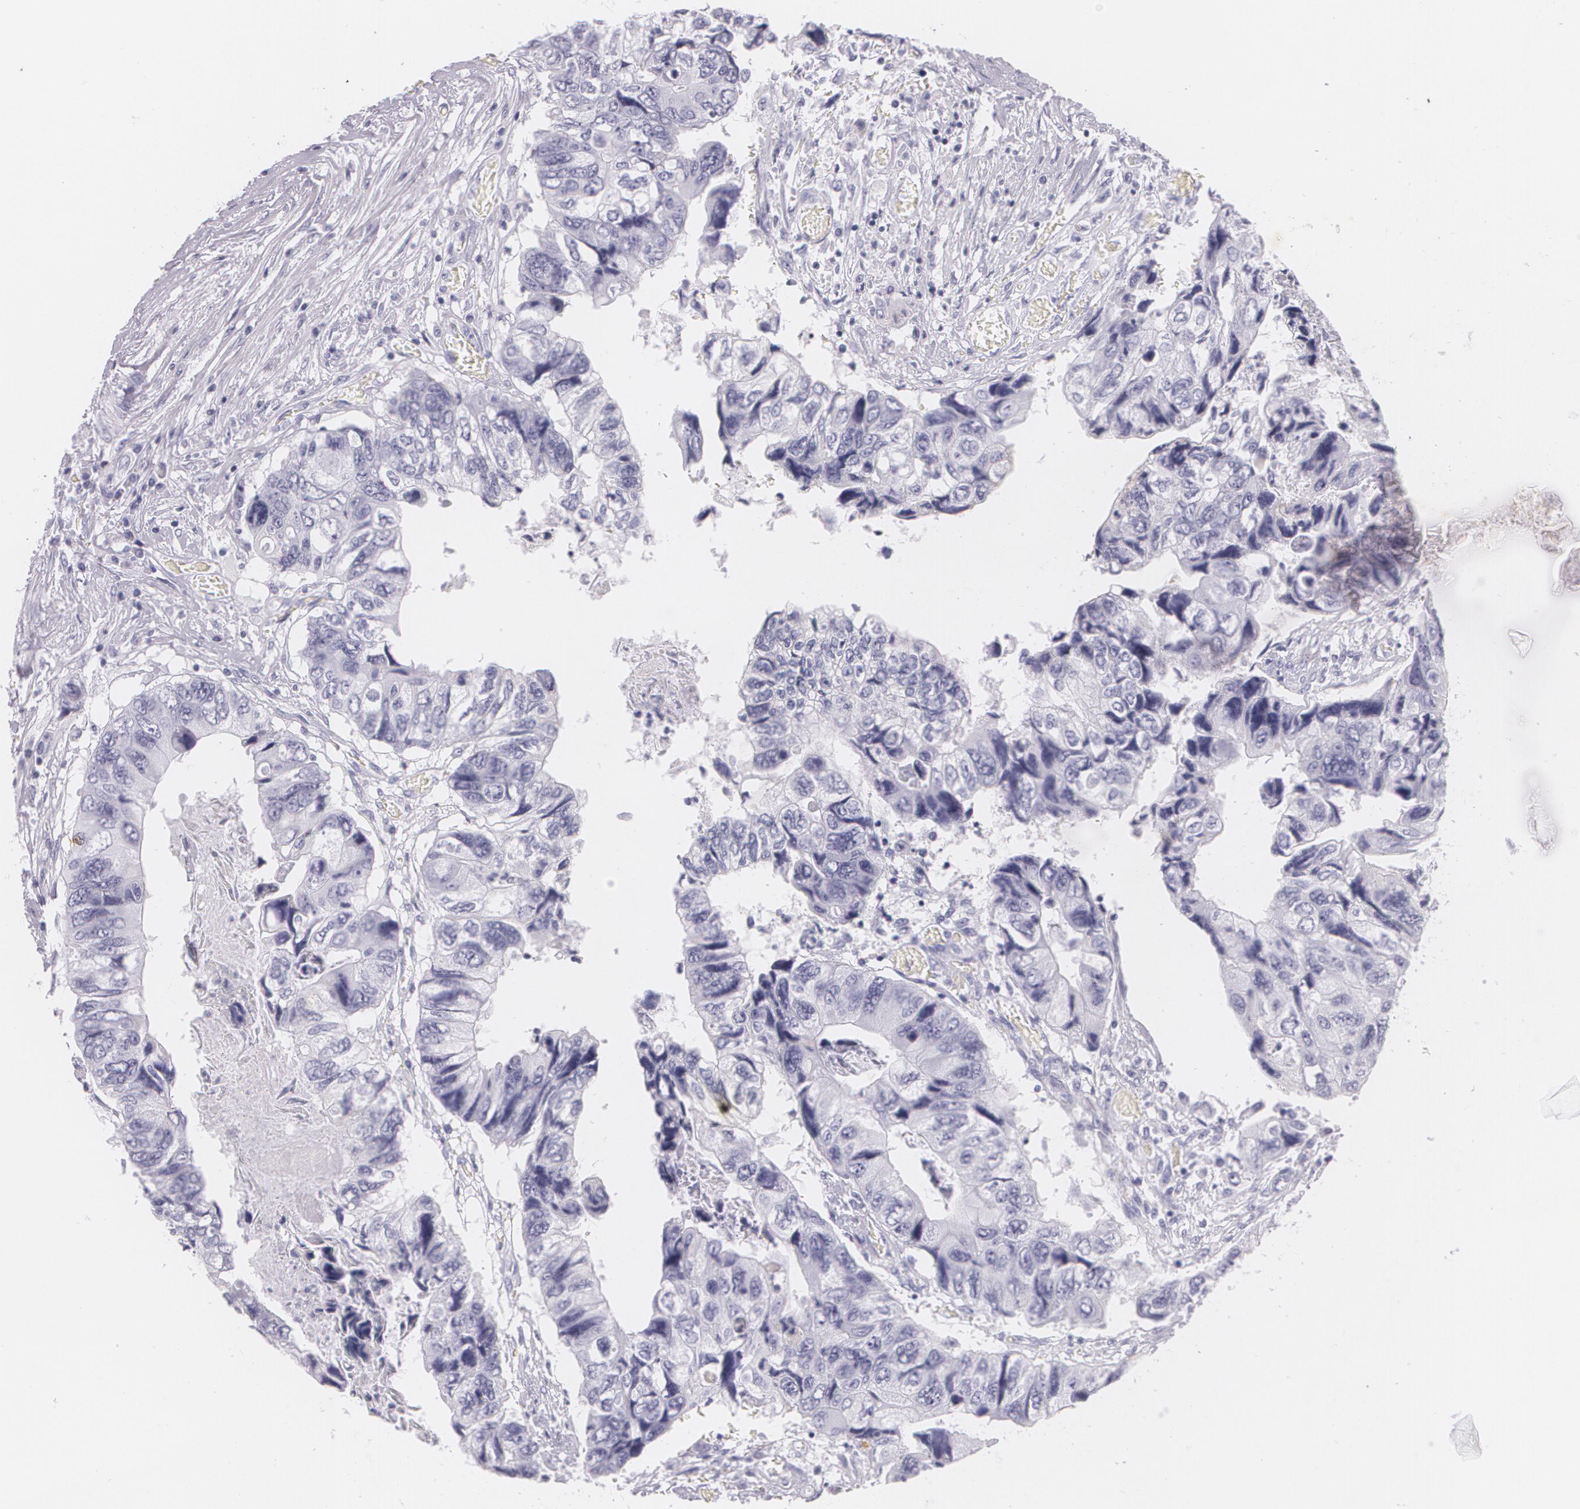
{"staining": {"intensity": "negative", "quantity": "none", "location": "none"}, "tissue": "colorectal cancer", "cell_type": "Tumor cells", "image_type": "cancer", "snomed": [{"axis": "morphology", "description": "Adenocarcinoma, NOS"}, {"axis": "topography", "description": "Rectum"}], "caption": "Immunohistochemical staining of human colorectal adenocarcinoma exhibits no significant expression in tumor cells.", "gene": "DLG4", "patient": {"sex": "female", "age": 82}}